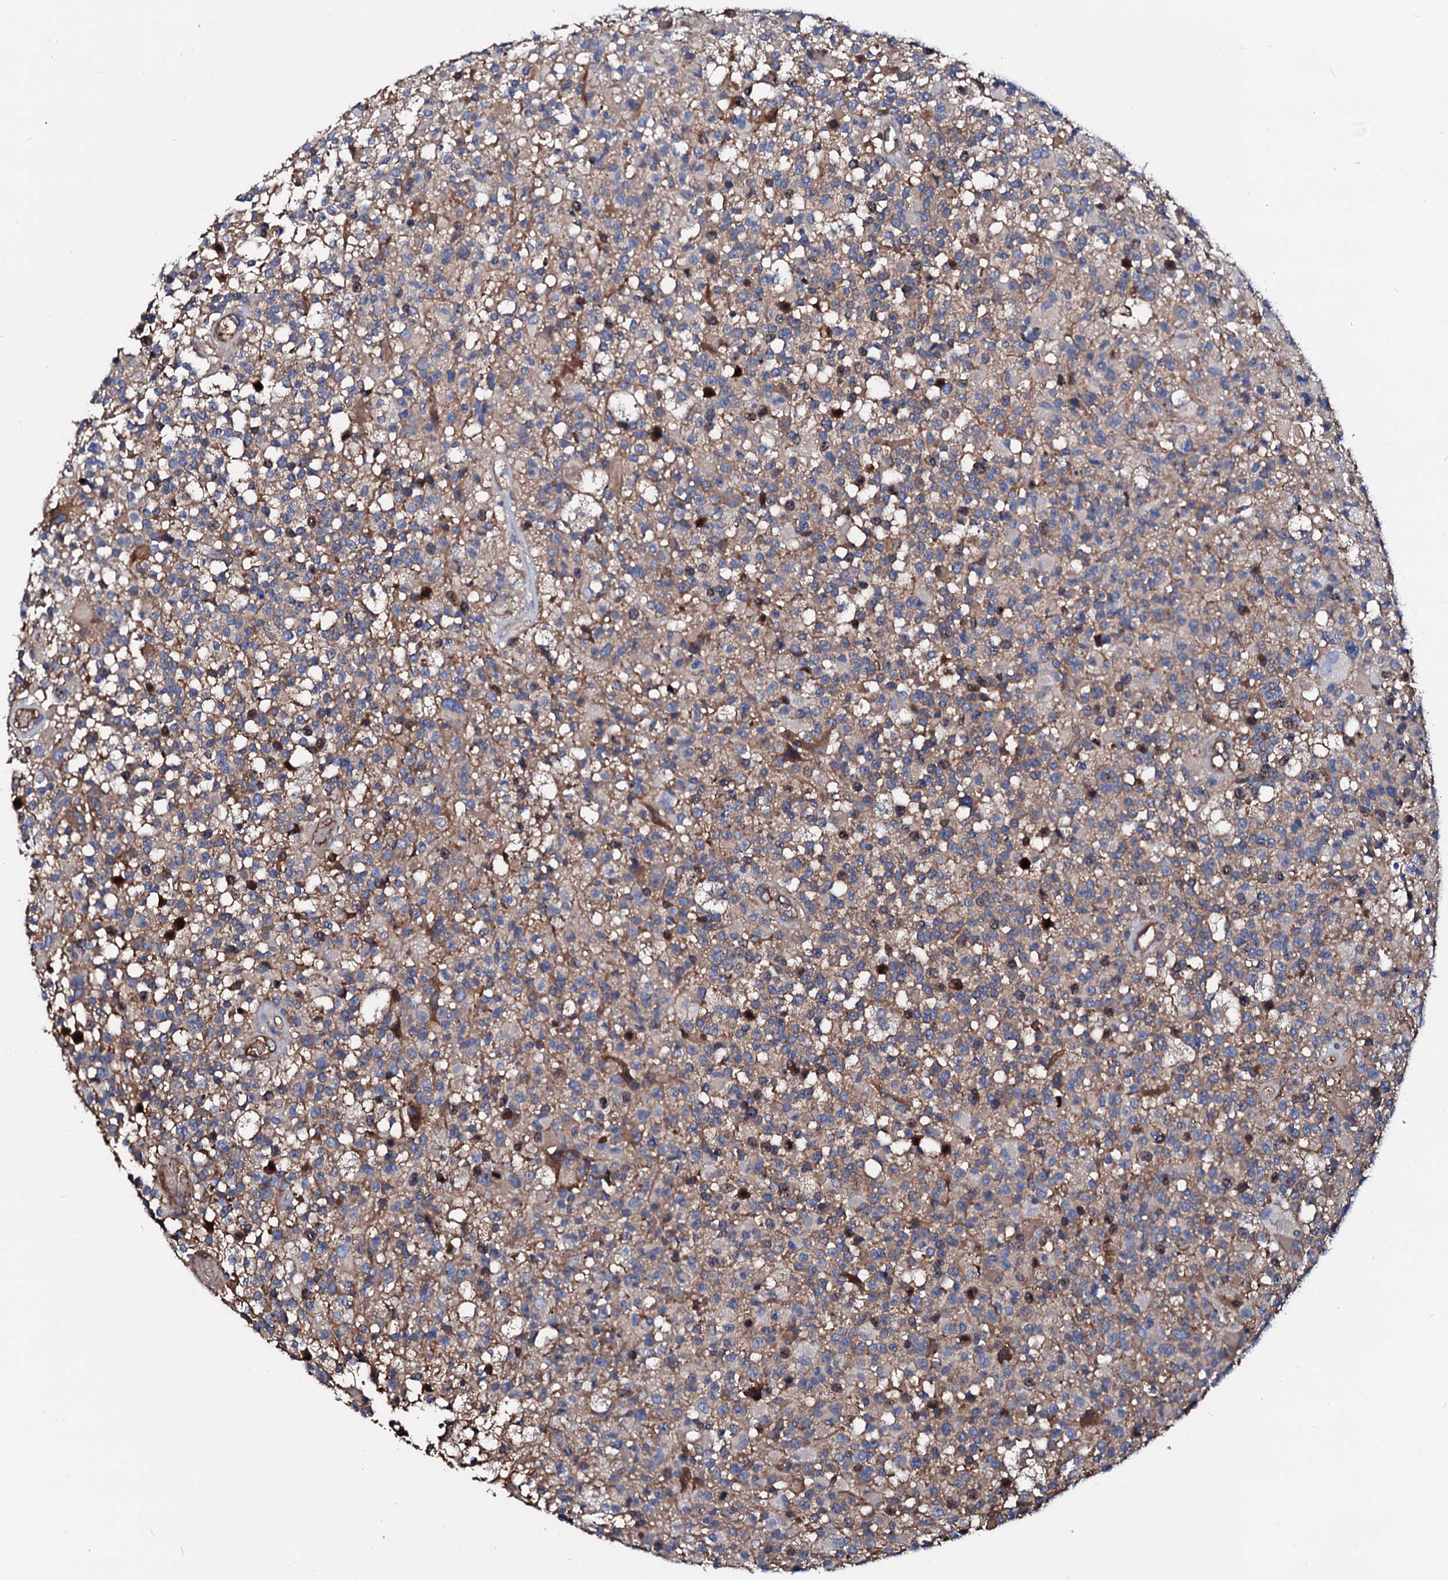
{"staining": {"intensity": "weak", "quantity": "25%-75%", "location": "cytoplasmic/membranous"}, "tissue": "glioma", "cell_type": "Tumor cells", "image_type": "cancer", "snomed": [{"axis": "morphology", "description": "Glioma, malignant, High grade"}, {"axis": "morphology", "description": "Glioblastoma, NOS"}, {"axis": "topography", "description": "Brain"}], "caption": "This is a photomicrograph of IHC staining of glioma, which shows weak positivity in the cytoplasmic/membranous of tumor cells.", "gene": "CSKMT", "patient": {"sex": "male", "age": 60}}